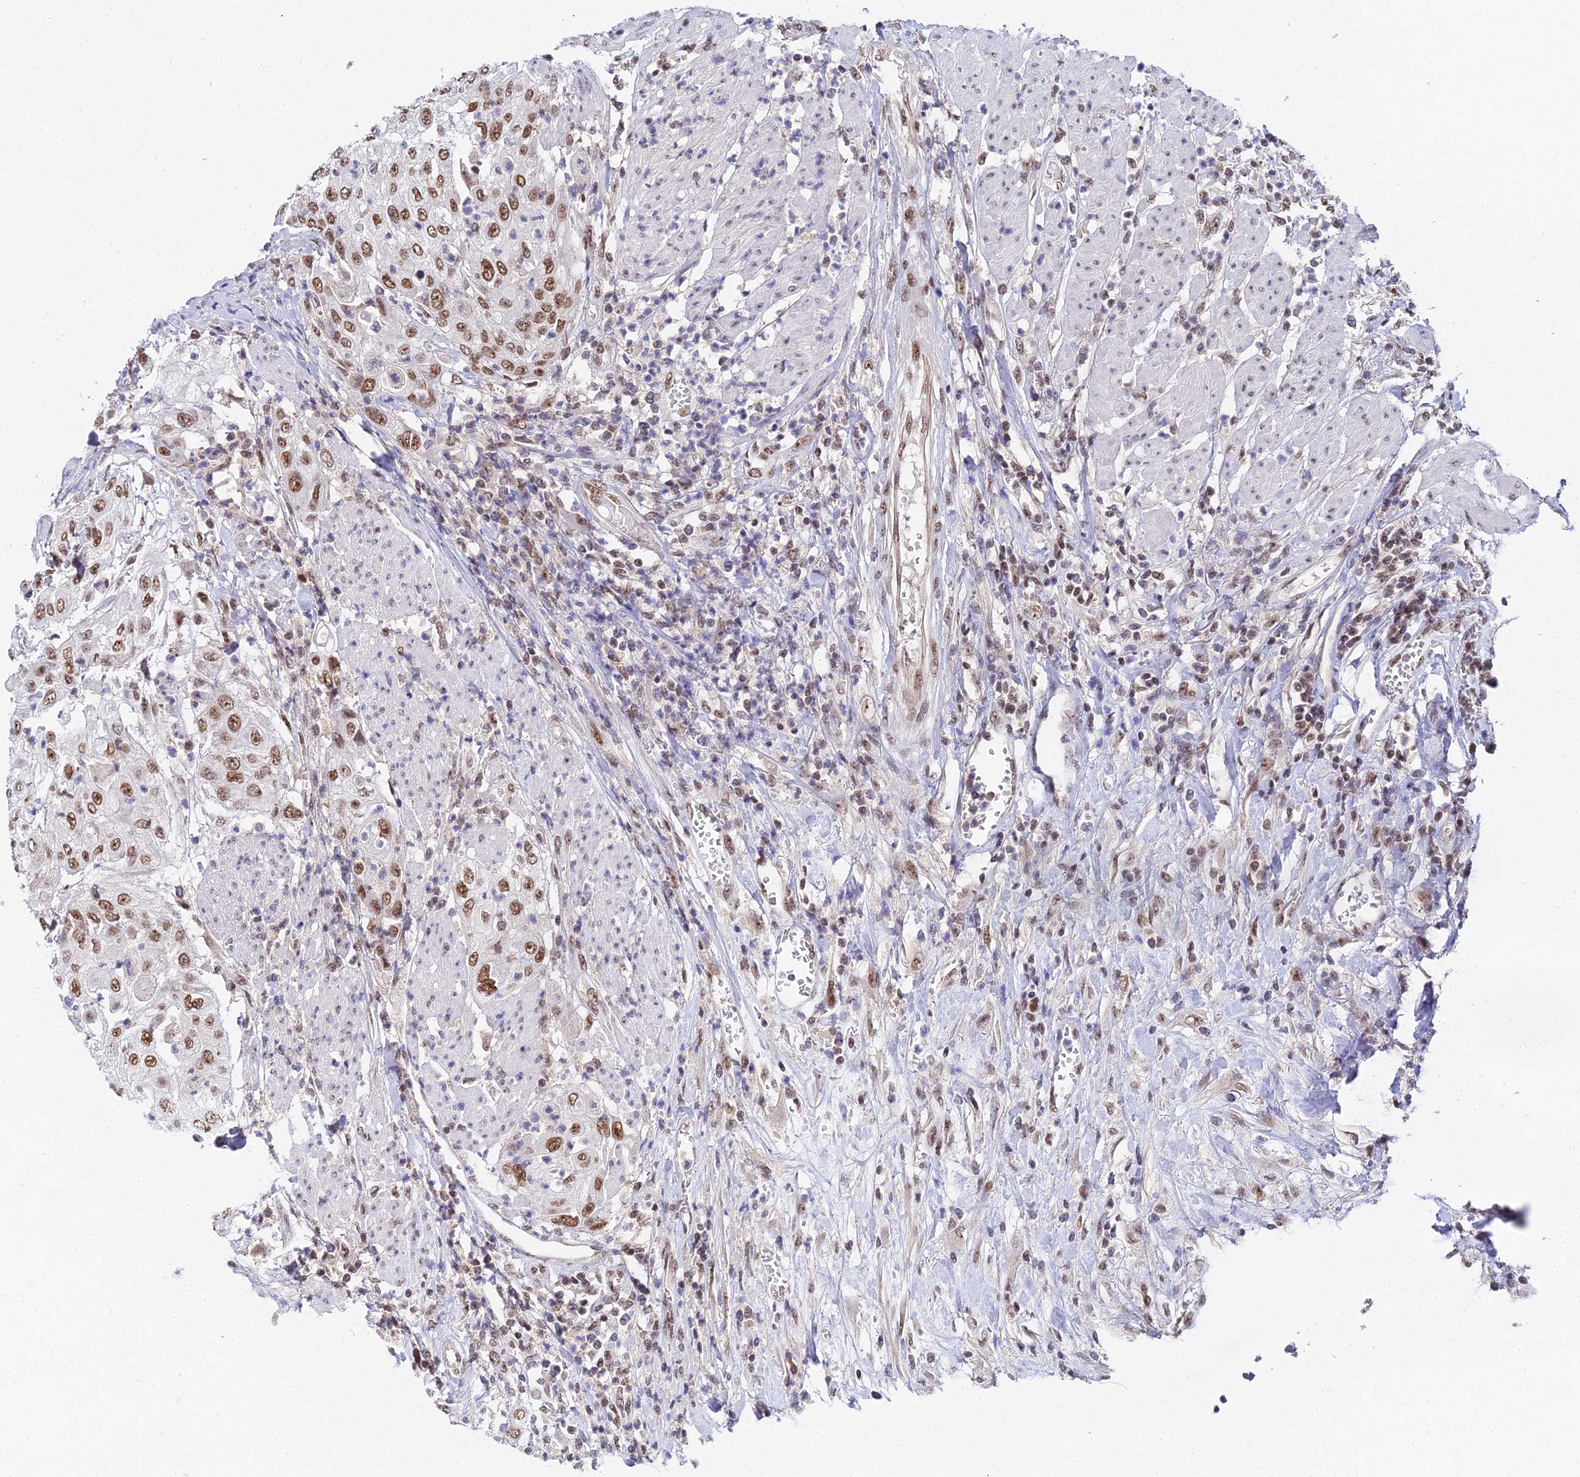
{"staining": {"intensity": "moderate", "quantity": ">75%", "location": "nuclear"}, "tissue": "urothelial cancer", "cell_type": "Tumor cells", "image_type": "cancer", "snomed": [{"axis": "morphology", "description": "Urothelial carcinoma, High grade"}, {"axis": "topography", "description": "Urinary bladder"}], "caption": "An image of urothelial carcinoma (high-grade) stained for a protein reveals moderate nuclear brown staining in tumor cells. (Stains: DAB in brown, nuclei in blue, Microscopy: brightfield microscopy at high magnification).", "gene": "EXOSC3", "patient": {"sex": "female", "age": 79}}